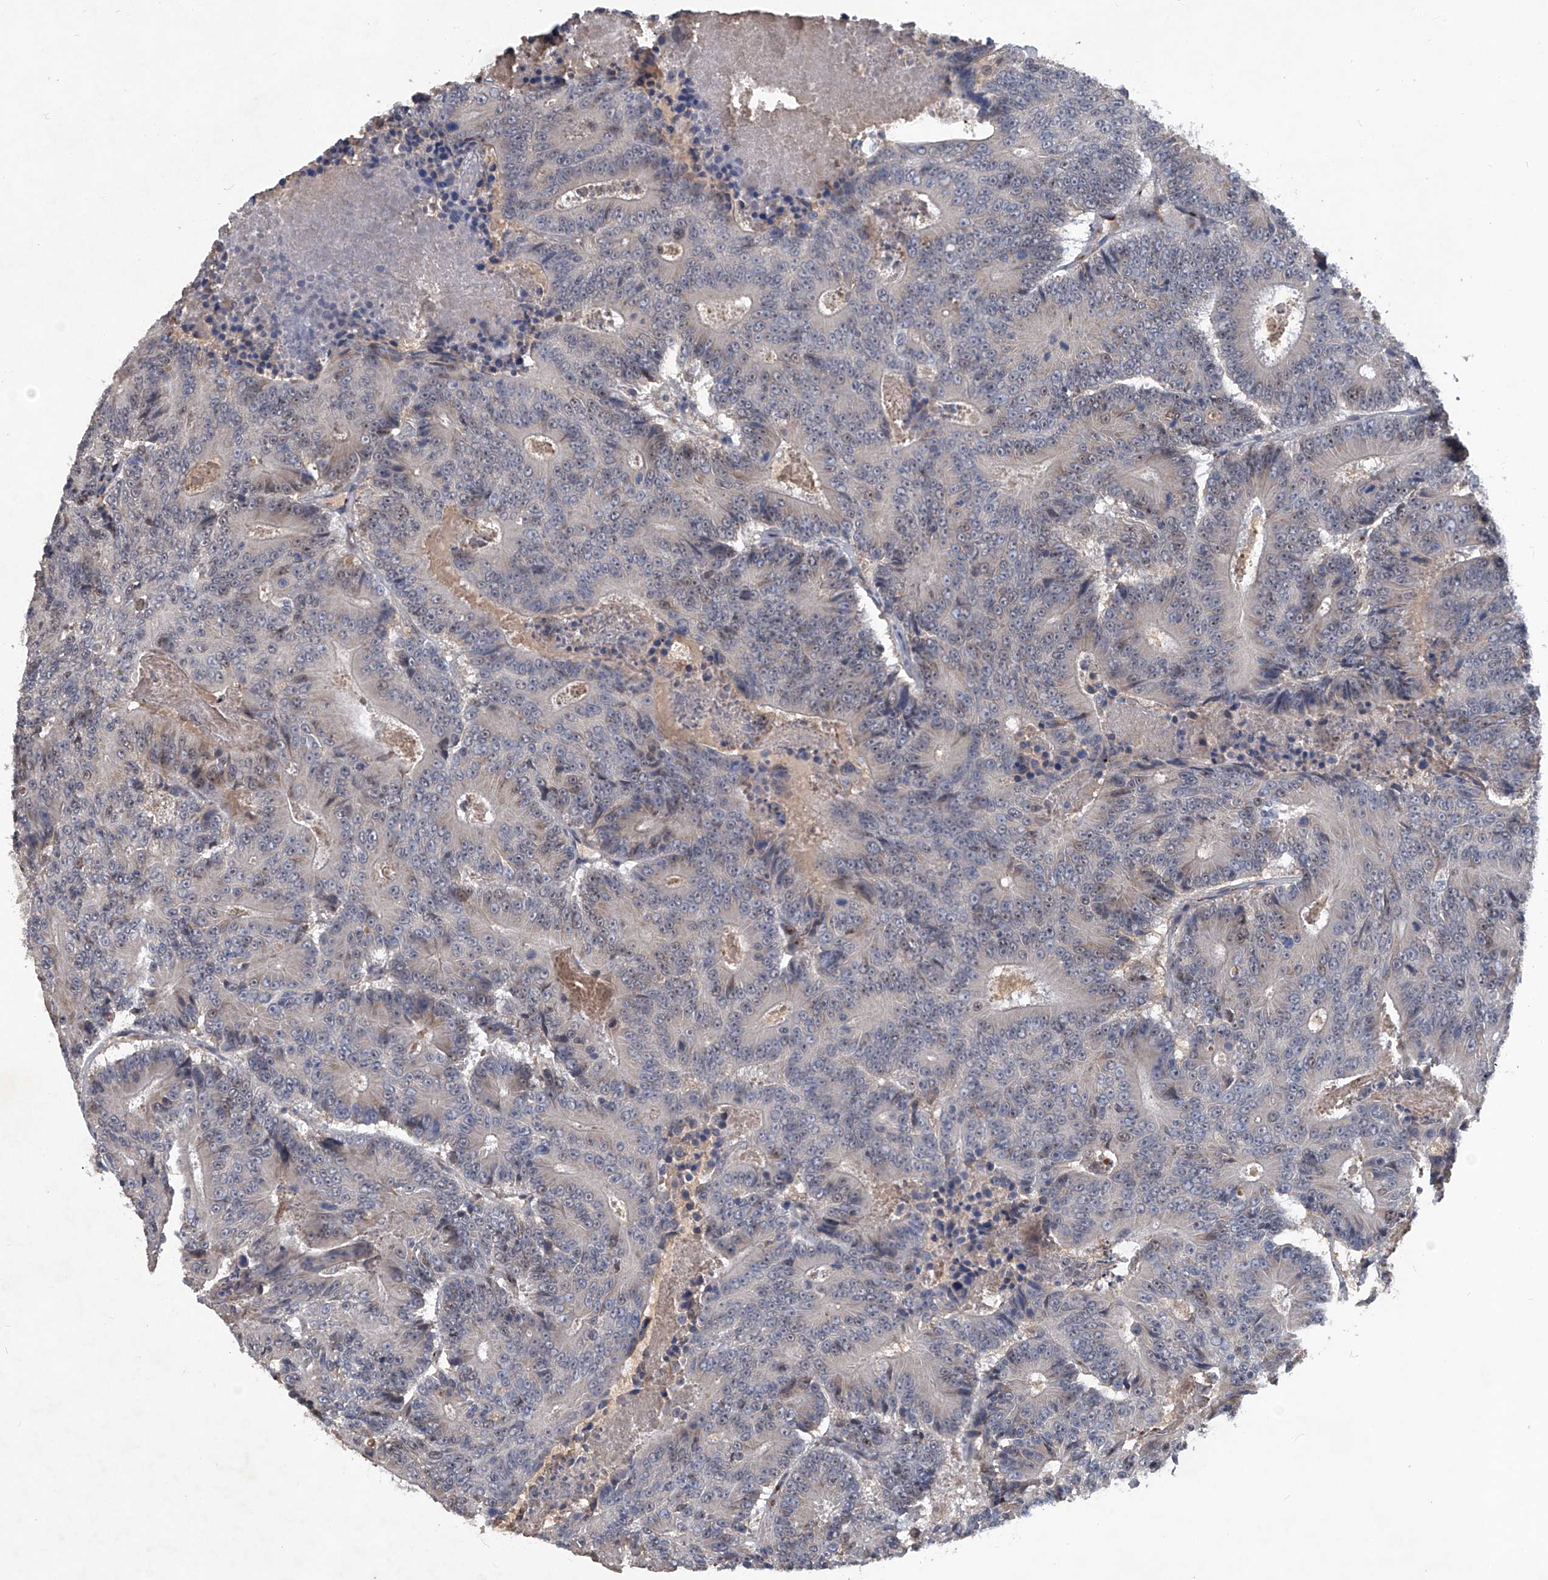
{"staining": {"intensity": "negative", "quantity": "none", "location": "none"}, "tissue": "colorectal cancer", "cell_type": "Tumor cells", "image_type": "cancer", "snomed": [{"axis": "morphology", "description": "Adenocarcinoma, NOS"}, {"axis": "topography", "description": "Colon"}], "caption": "Tumor cells show no significant positivity in colorectal adenocarcinoma. Brightfield microscopy of immunohistochemistry stained with DAB (3,3'-diaminobenzidine) (brown) and hematoxylin (blue), captured at high magnification.", "gene": "PCSK5", "patient": {"sex": "male", "age": 83}}